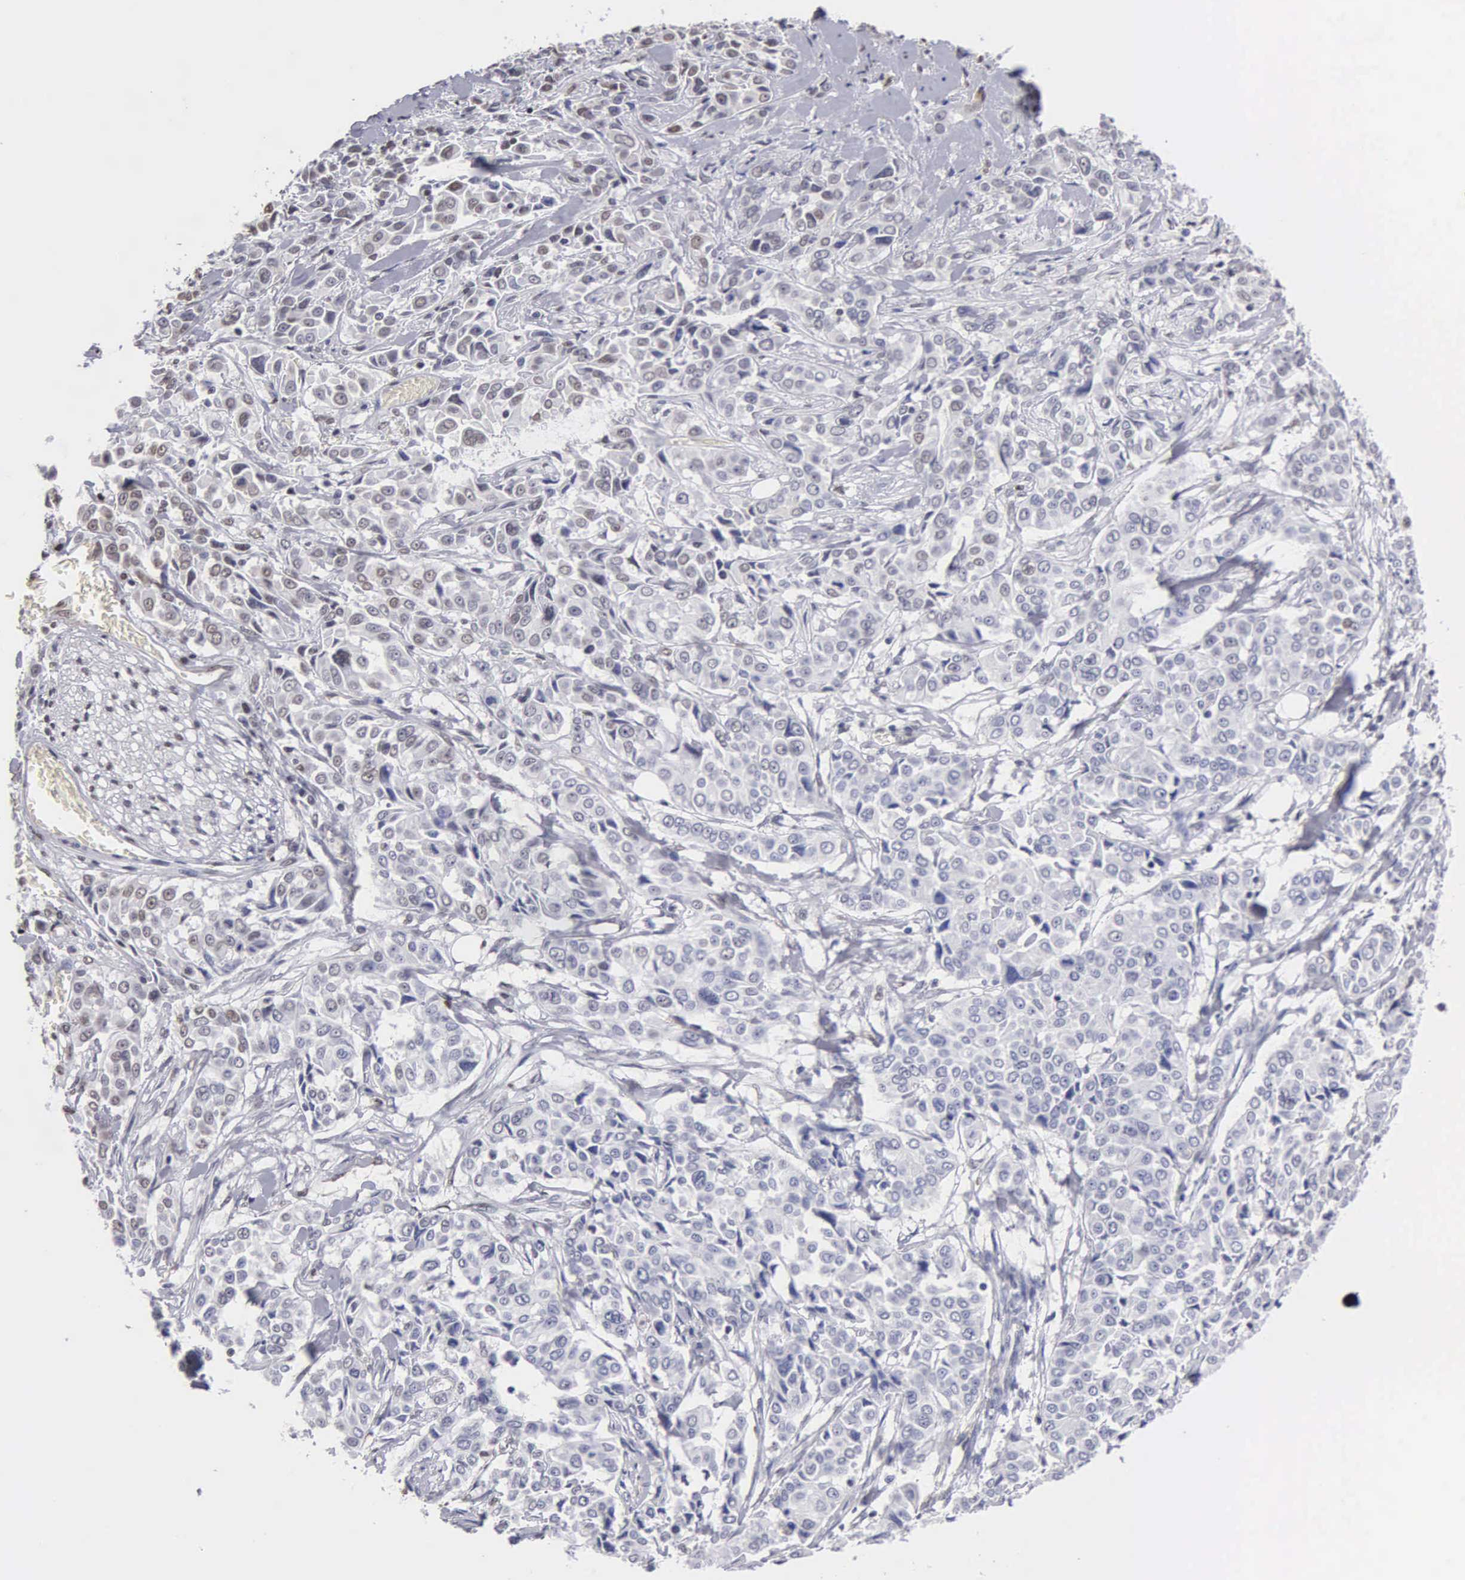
{"staining": {"intensity": "negative", "quantity": "none", "location": "none"}, "tissue": "pancreatic cancer", "cell_type": "Tumor cells", "image_type": "cancer", "snomed": [{"axis": "morphology", "description": "Adenocarcinoma, NOS"}, {"axis": "topography", "description": "Pancreas"}], "caption": "This is an immunohistochemistry (IHC) histopathology image of human pancreatic cancer (adenocarcinoma). There is no expression in tumor cells.", "gene": "CCNG1", "patient": {"sex": "female", "age": 52}}